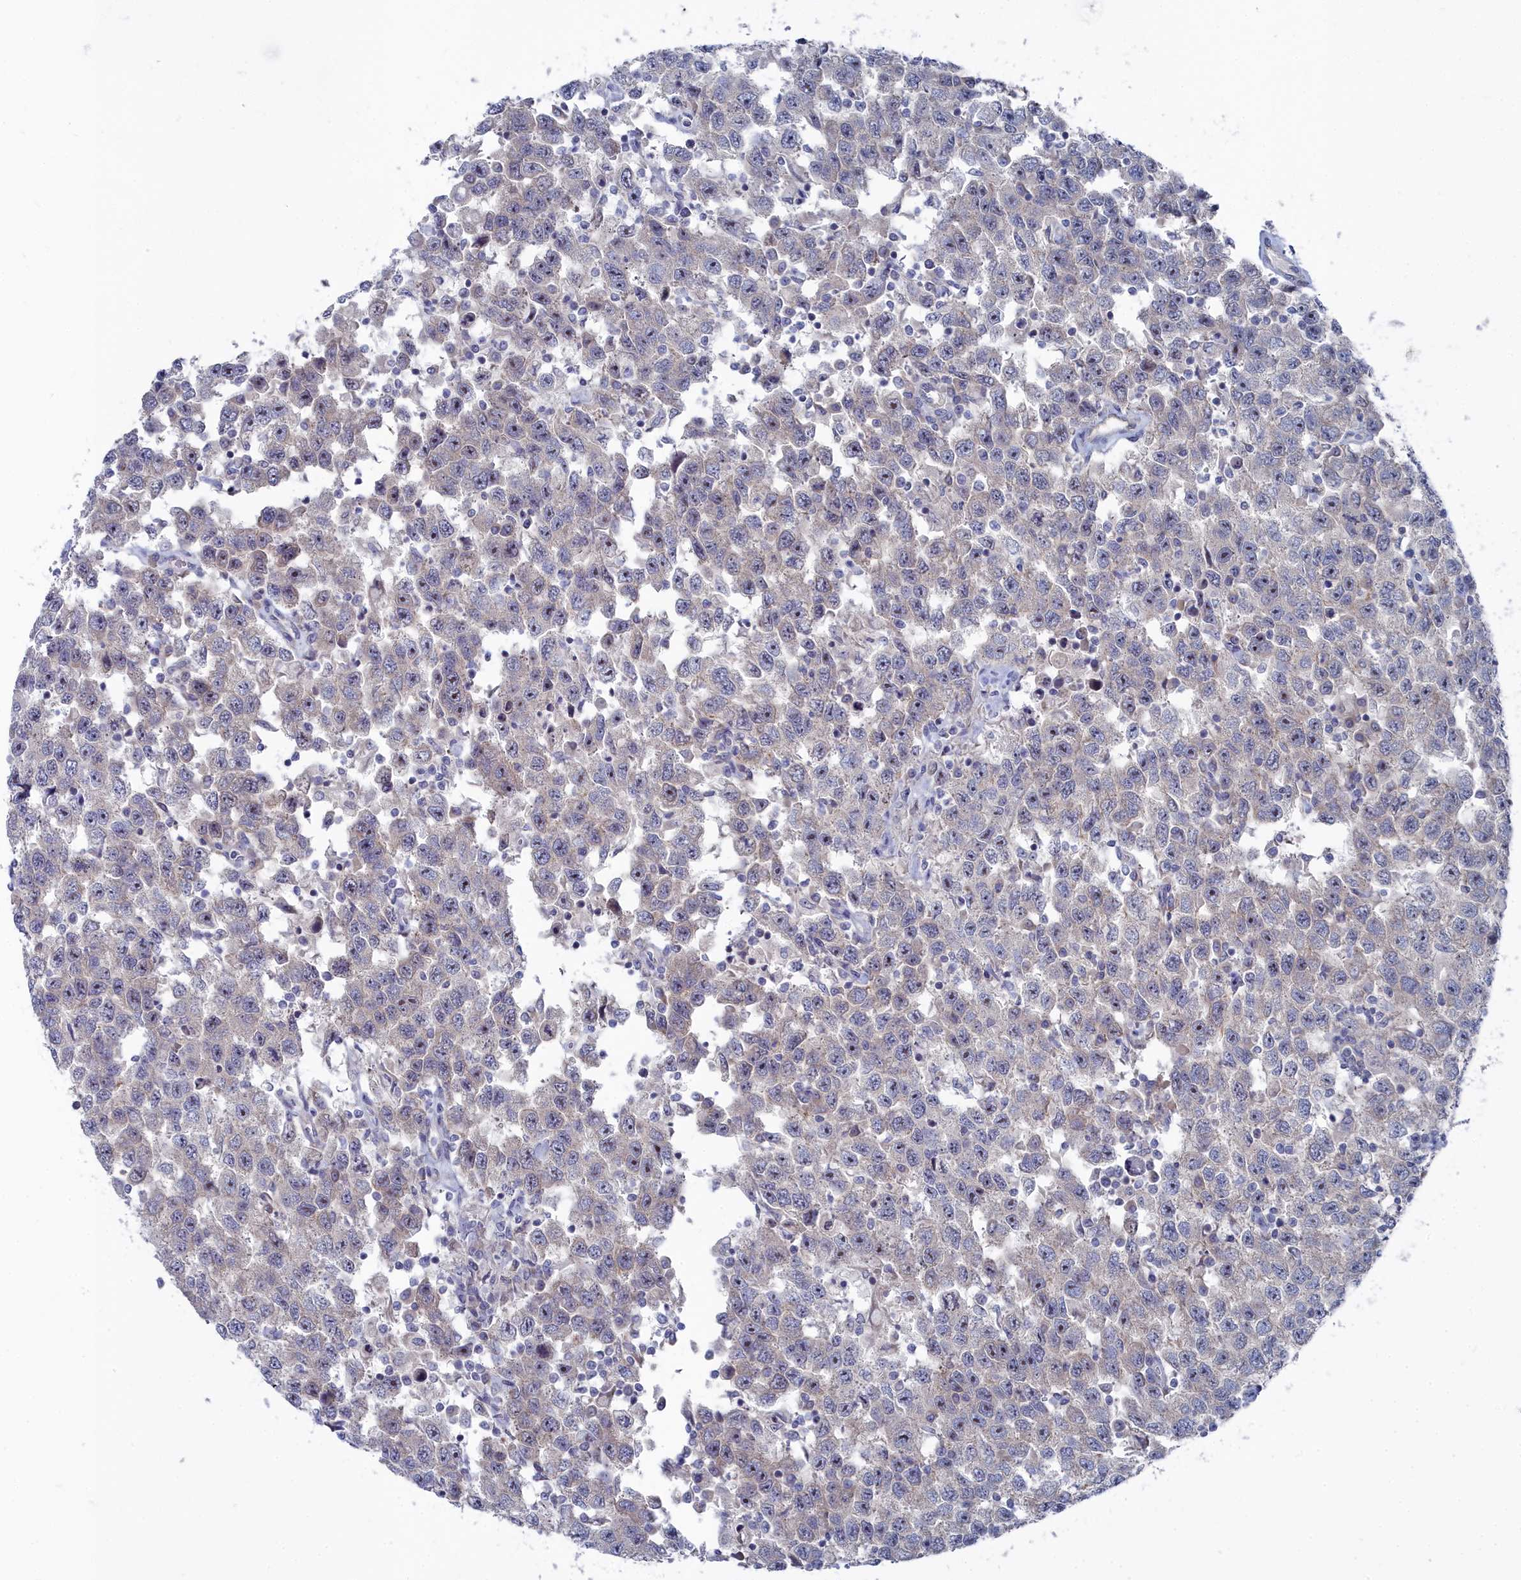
{"staining": {"intensity": "negative", "quantity": "none", "location": "none"}, "tissue": "testis cancer", "cell_type": "Tumor cells", "image_type": "cancer", "snomed": [{"axis": "morphology", "description": "Seminoma, NOS"}, {"axis": "topography", "description": "Testis"}], "caption": "Human testis seminoma stained for a protein using IHC exhibits no positivity in tumor cells.", "gene": "CCDC149", "patient": {"sex": "male", "age": 41}}